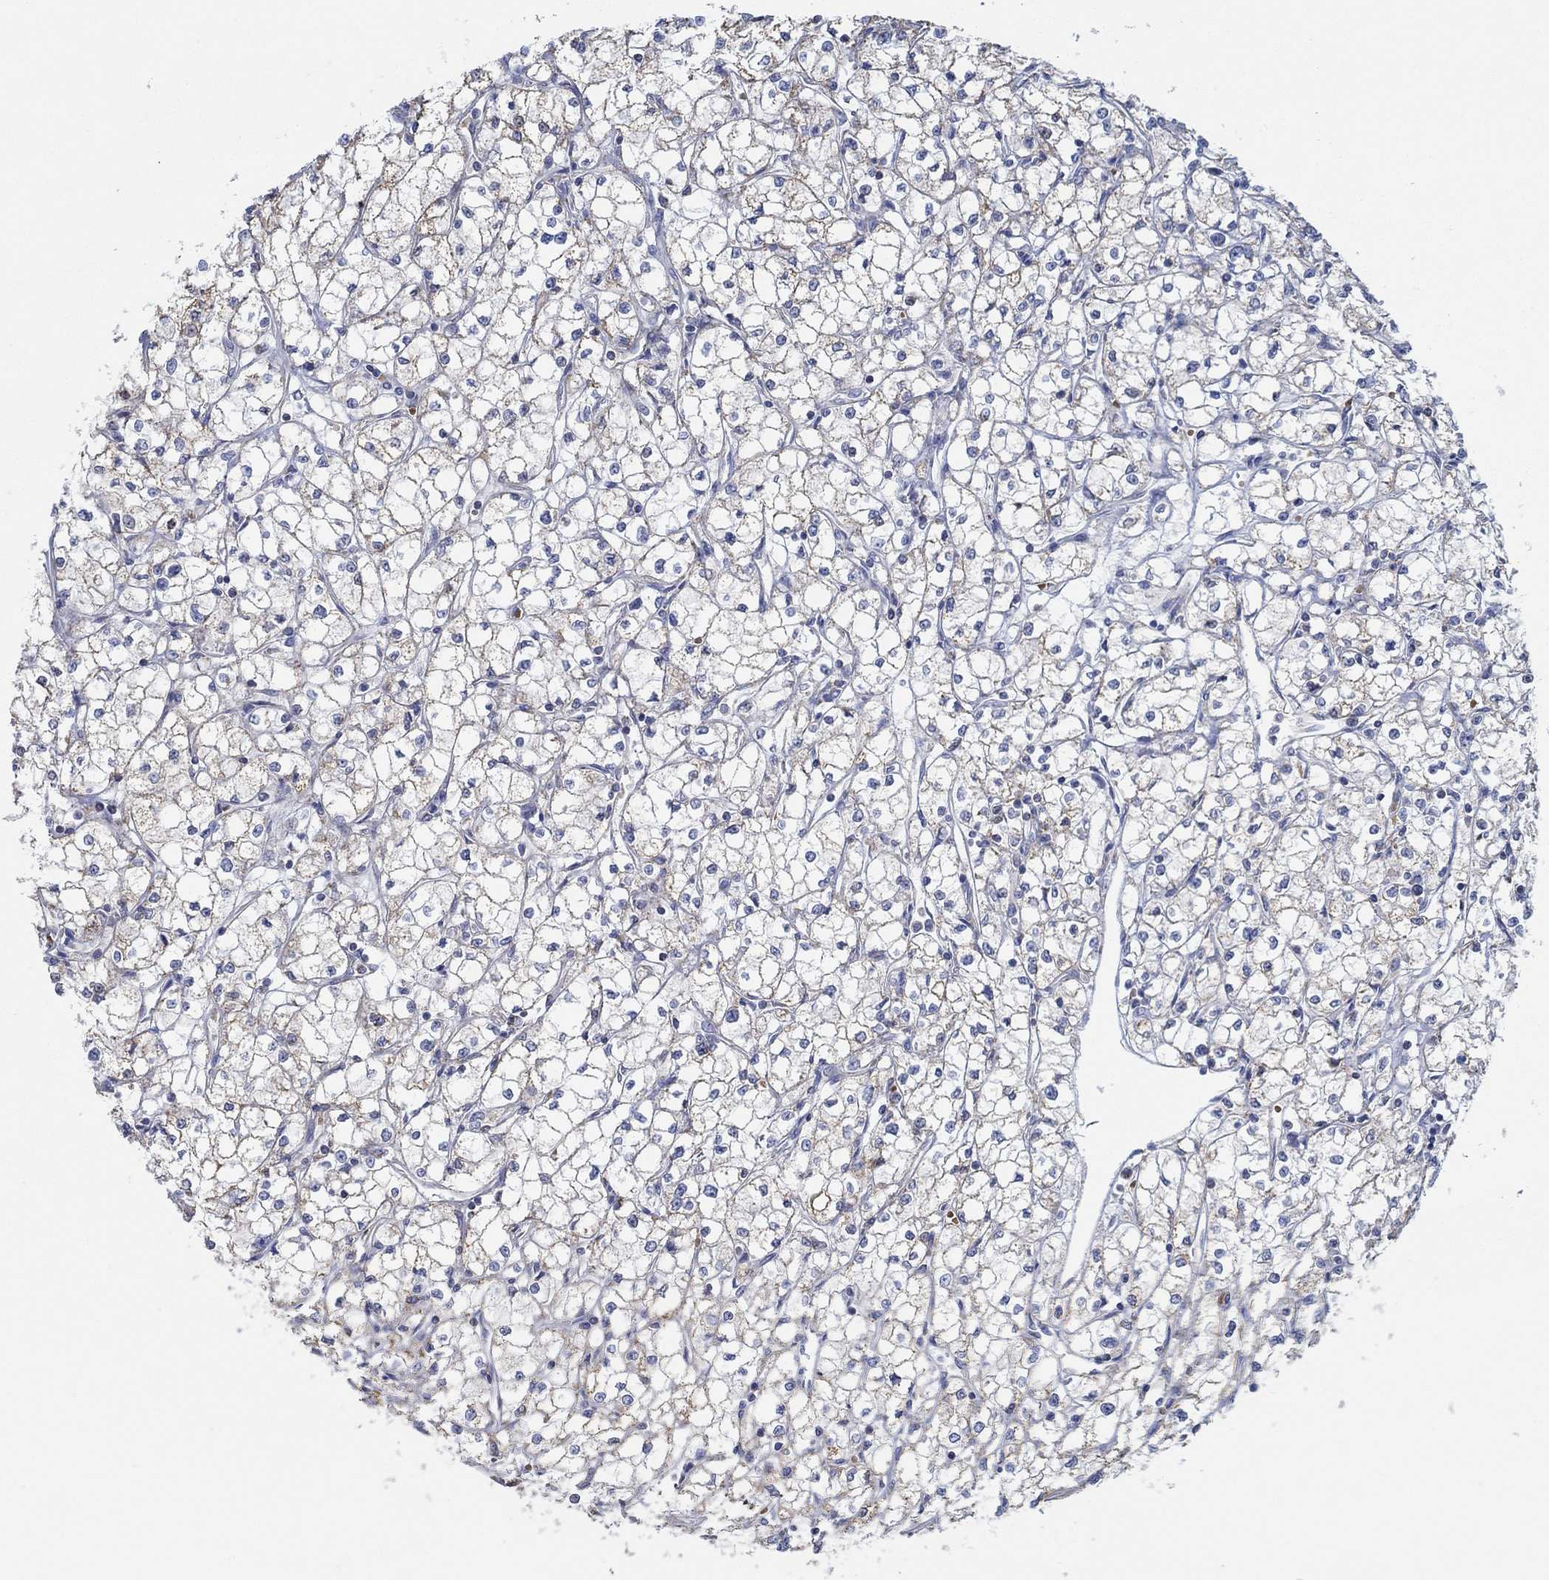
{"staining": {"intensity": "moderate", "quantity": "25%-75%", "location": "cytoplasmic/membranous"}, "tissue": "renal cancer", "cell_type": "Tumor cells", "image_type": "cancer", "snomed": [{"axis": "morphology", "description": "Adenocarcinoma, NOS"}, {"axis": "topography", "description": "Kidney"}], "caption": "IHC micrograph of neoplastic tissue: human adenocarcinoma (renal) stained using IHC shows medium levels of moderate protein expression localized specifically in the cytoplasmic/membranous of tumor cells, appearing as a cytoplasmic/membranous brown color.", "gene": "GLOD5", "patient": {"sex": "male", "age": 67}}